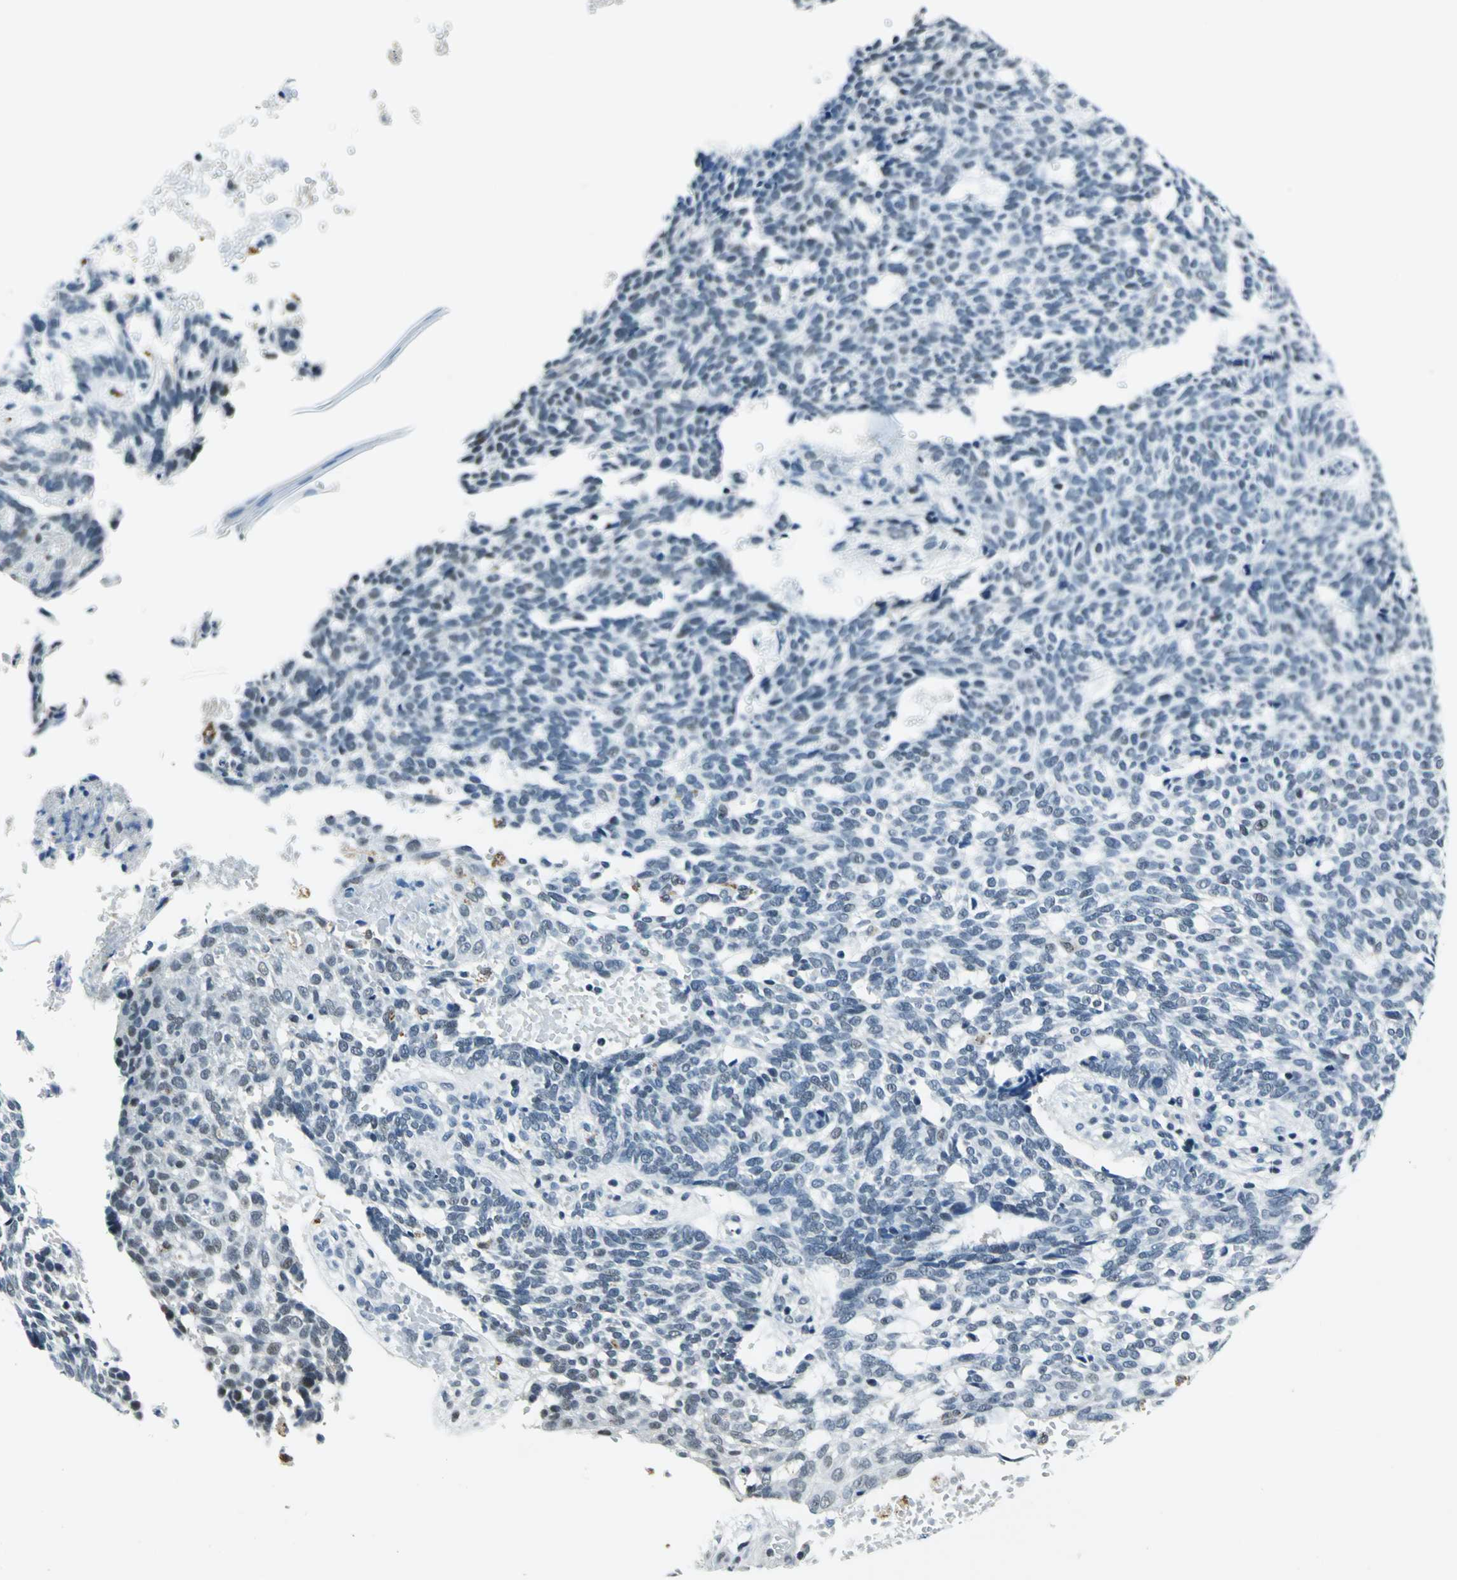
{"staining": {"intensity": "negative", "quantity": "none", "location": "none"}, "tissue": "skin cancer", "cell_type": "Tumor cells", "image_type": "cancer", "snomed": [{"axis": "morphology", "description": "Normal tissue, NOS"}, {"axis": "morphology", "description": "Basal cell carcinoma"}, {"axis": "topography", "description": "Skin"}], "caption": "Immunohistochemical staining of skin basal cell carcinoma demonstrates no significant staining in tumor cells.", "gene": "RAD17", "patient": {"sex": "male", "age": 87}}